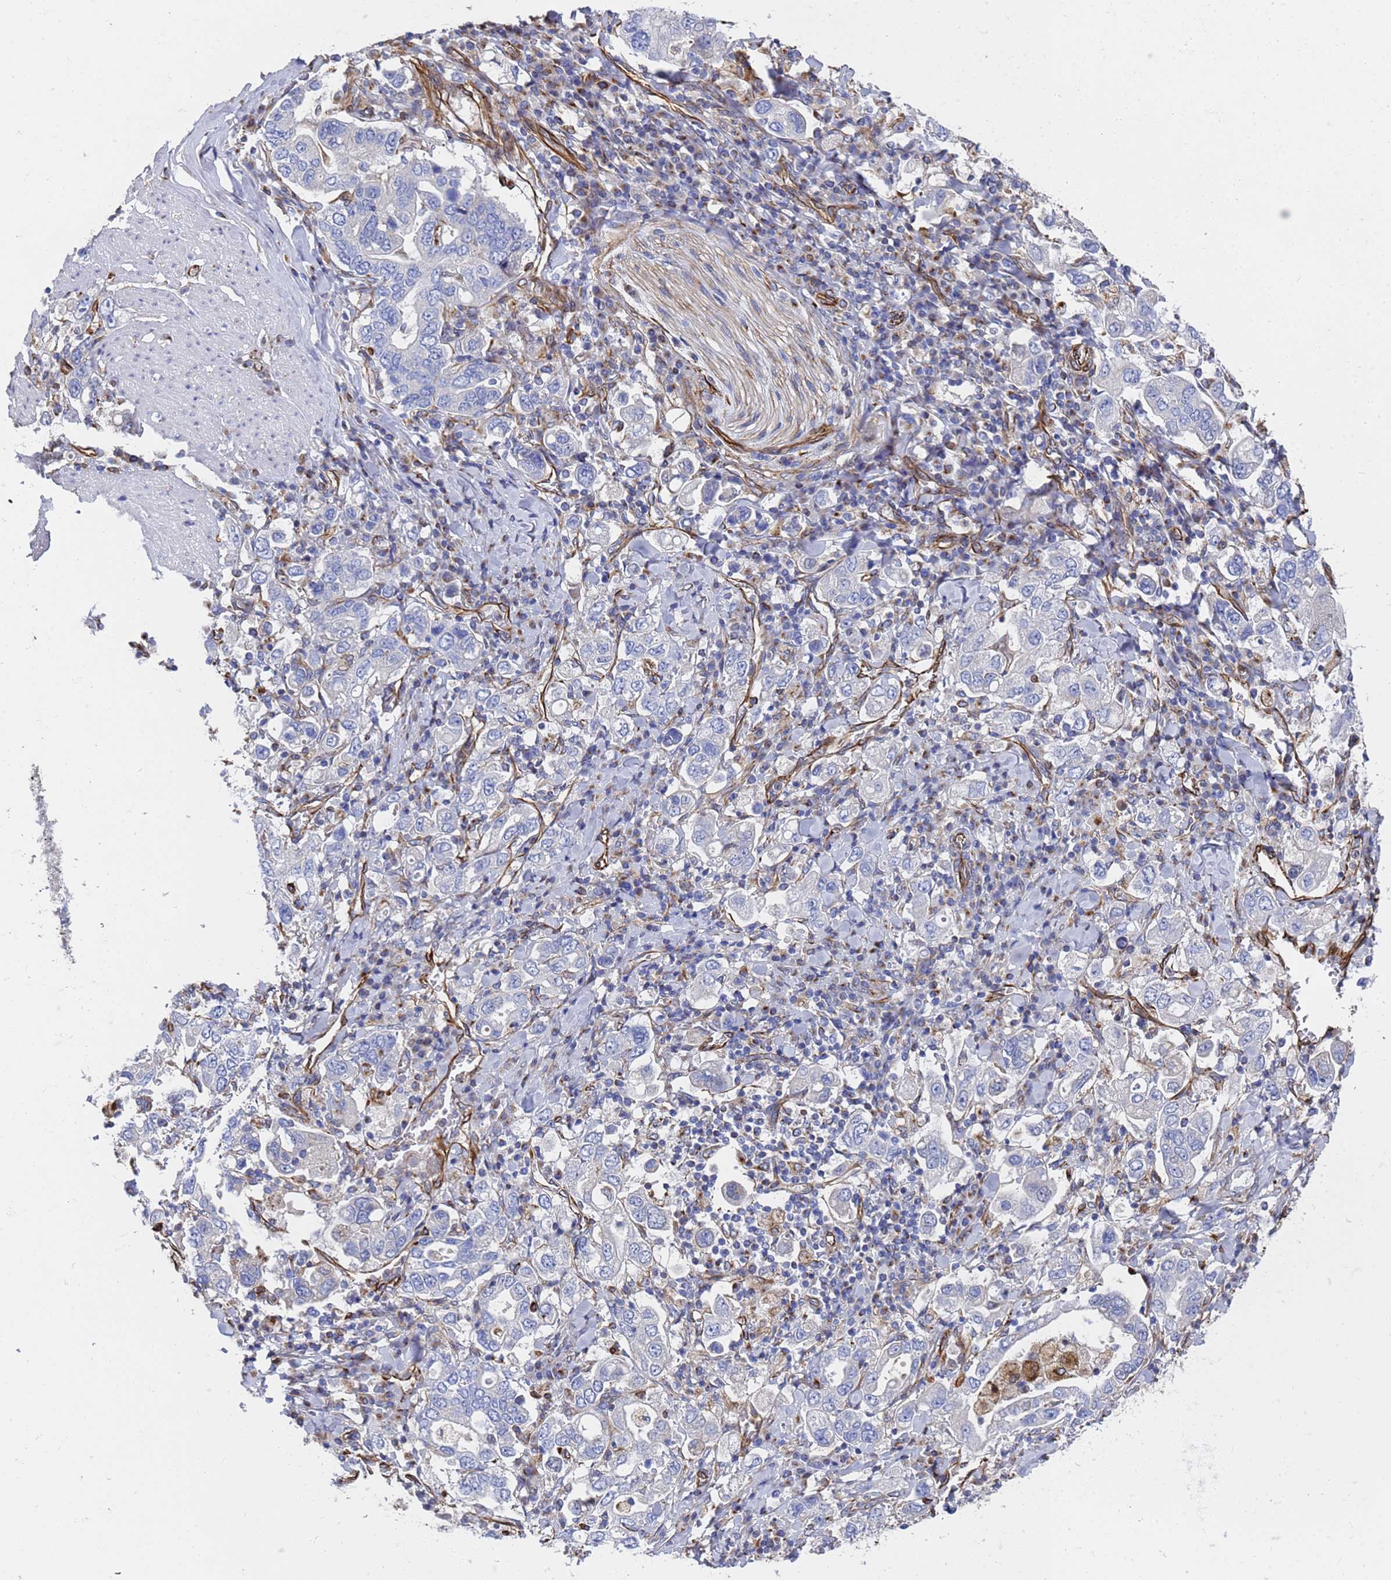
{"staining": {"intensity": "negative", "quantity": "none", "location": "none"}, "tissue": "stomach cancer", "cell_type": "Tumor cells", "image_type": "cancer", "snomed": [{"axis": "morphology", "description": "Adenocarcinoma, NOS"}, {"axis": "topography", "description": "Stomach, upper"}], "caption": "Tumor cells show no significant expression in stomach adenocarcinoma.", "gene": "SYT13", "patient": {"sex": "male", "age": 62}}